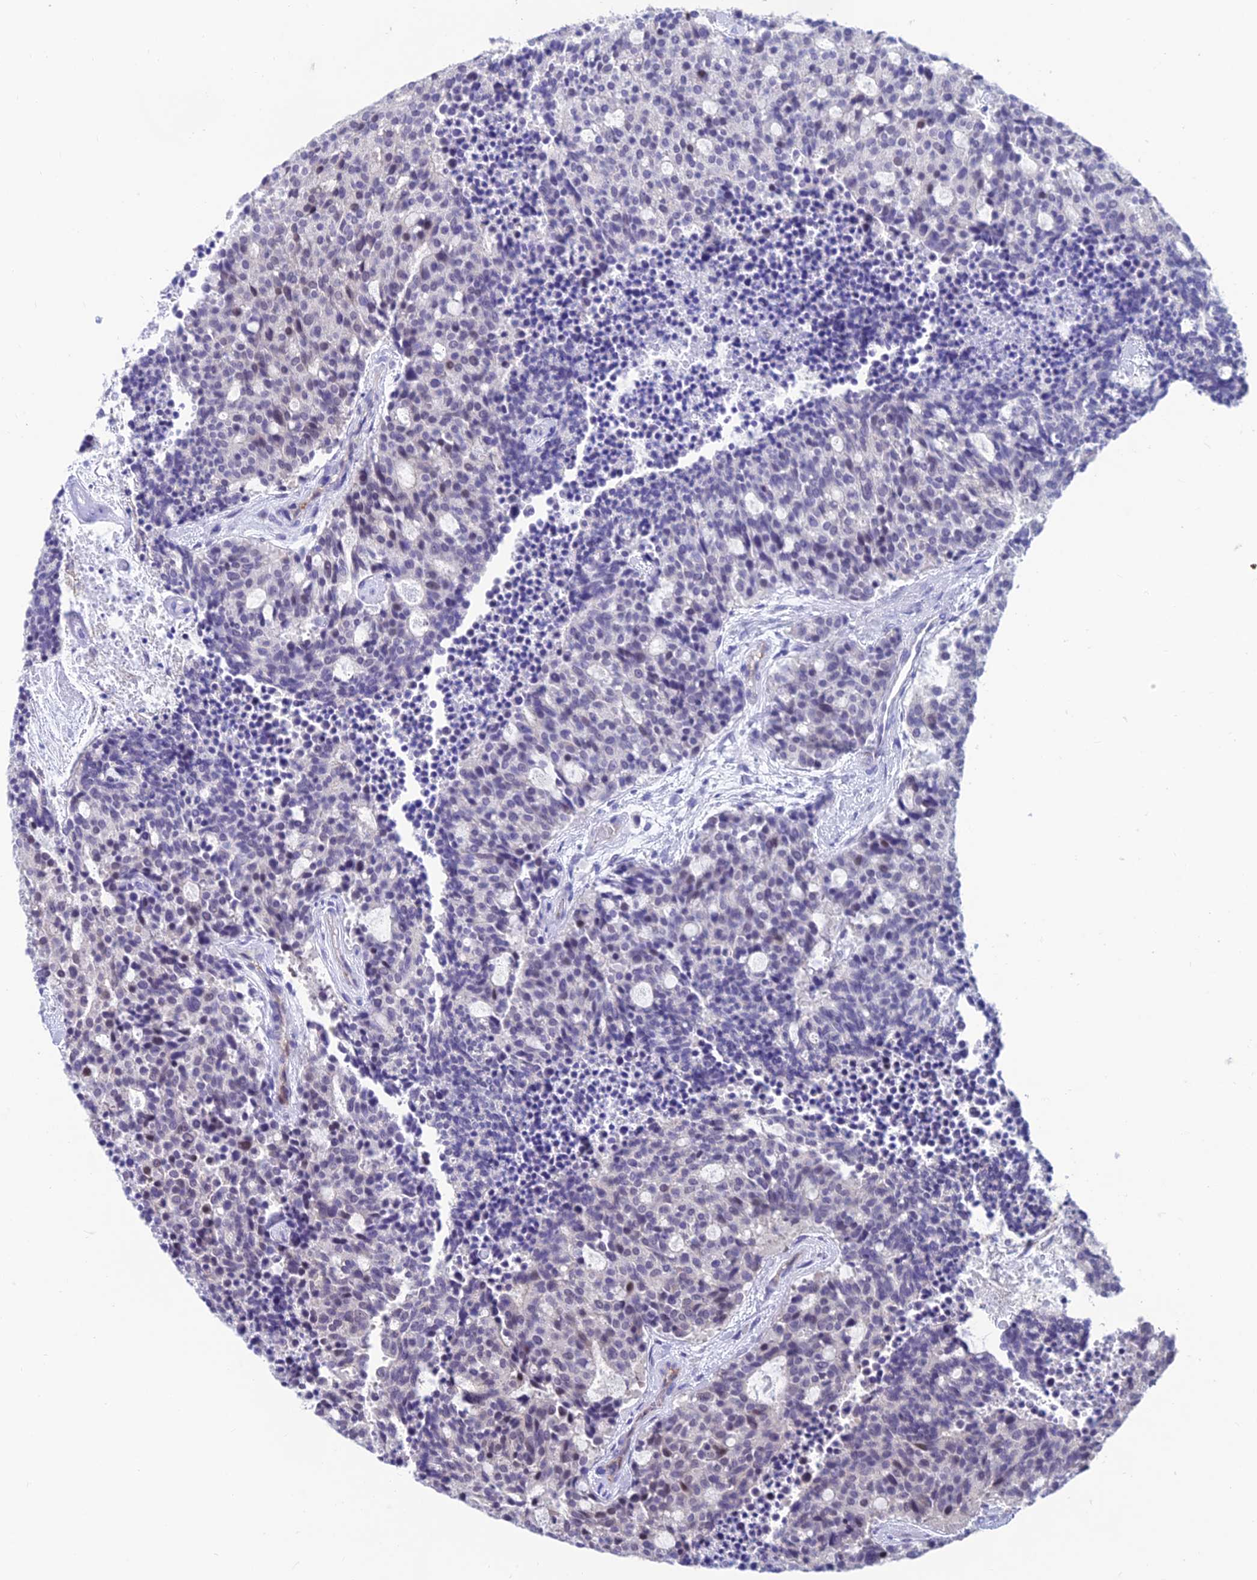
{"staining": {"intensity": "moderate", "quantity": "<25%", "location": "nuclear"}, "tissue": "carcinoid", "cell_type": "Tumor cells", "image_type": "cancer", "snomed": [{"axis": "morphology", "description": "Carcinoid, malignant, NOS"}, {"axis": "topography", "description": "Pancreas"}], "caption": "Immunohistochemical staining of human carcinoid (malignant) demonstrates low levels of moderate nuclear protein staining in about <25% of tumor cells.", "gene": "KIAA1191", "patient": {"sex": "female", "age": 54}}